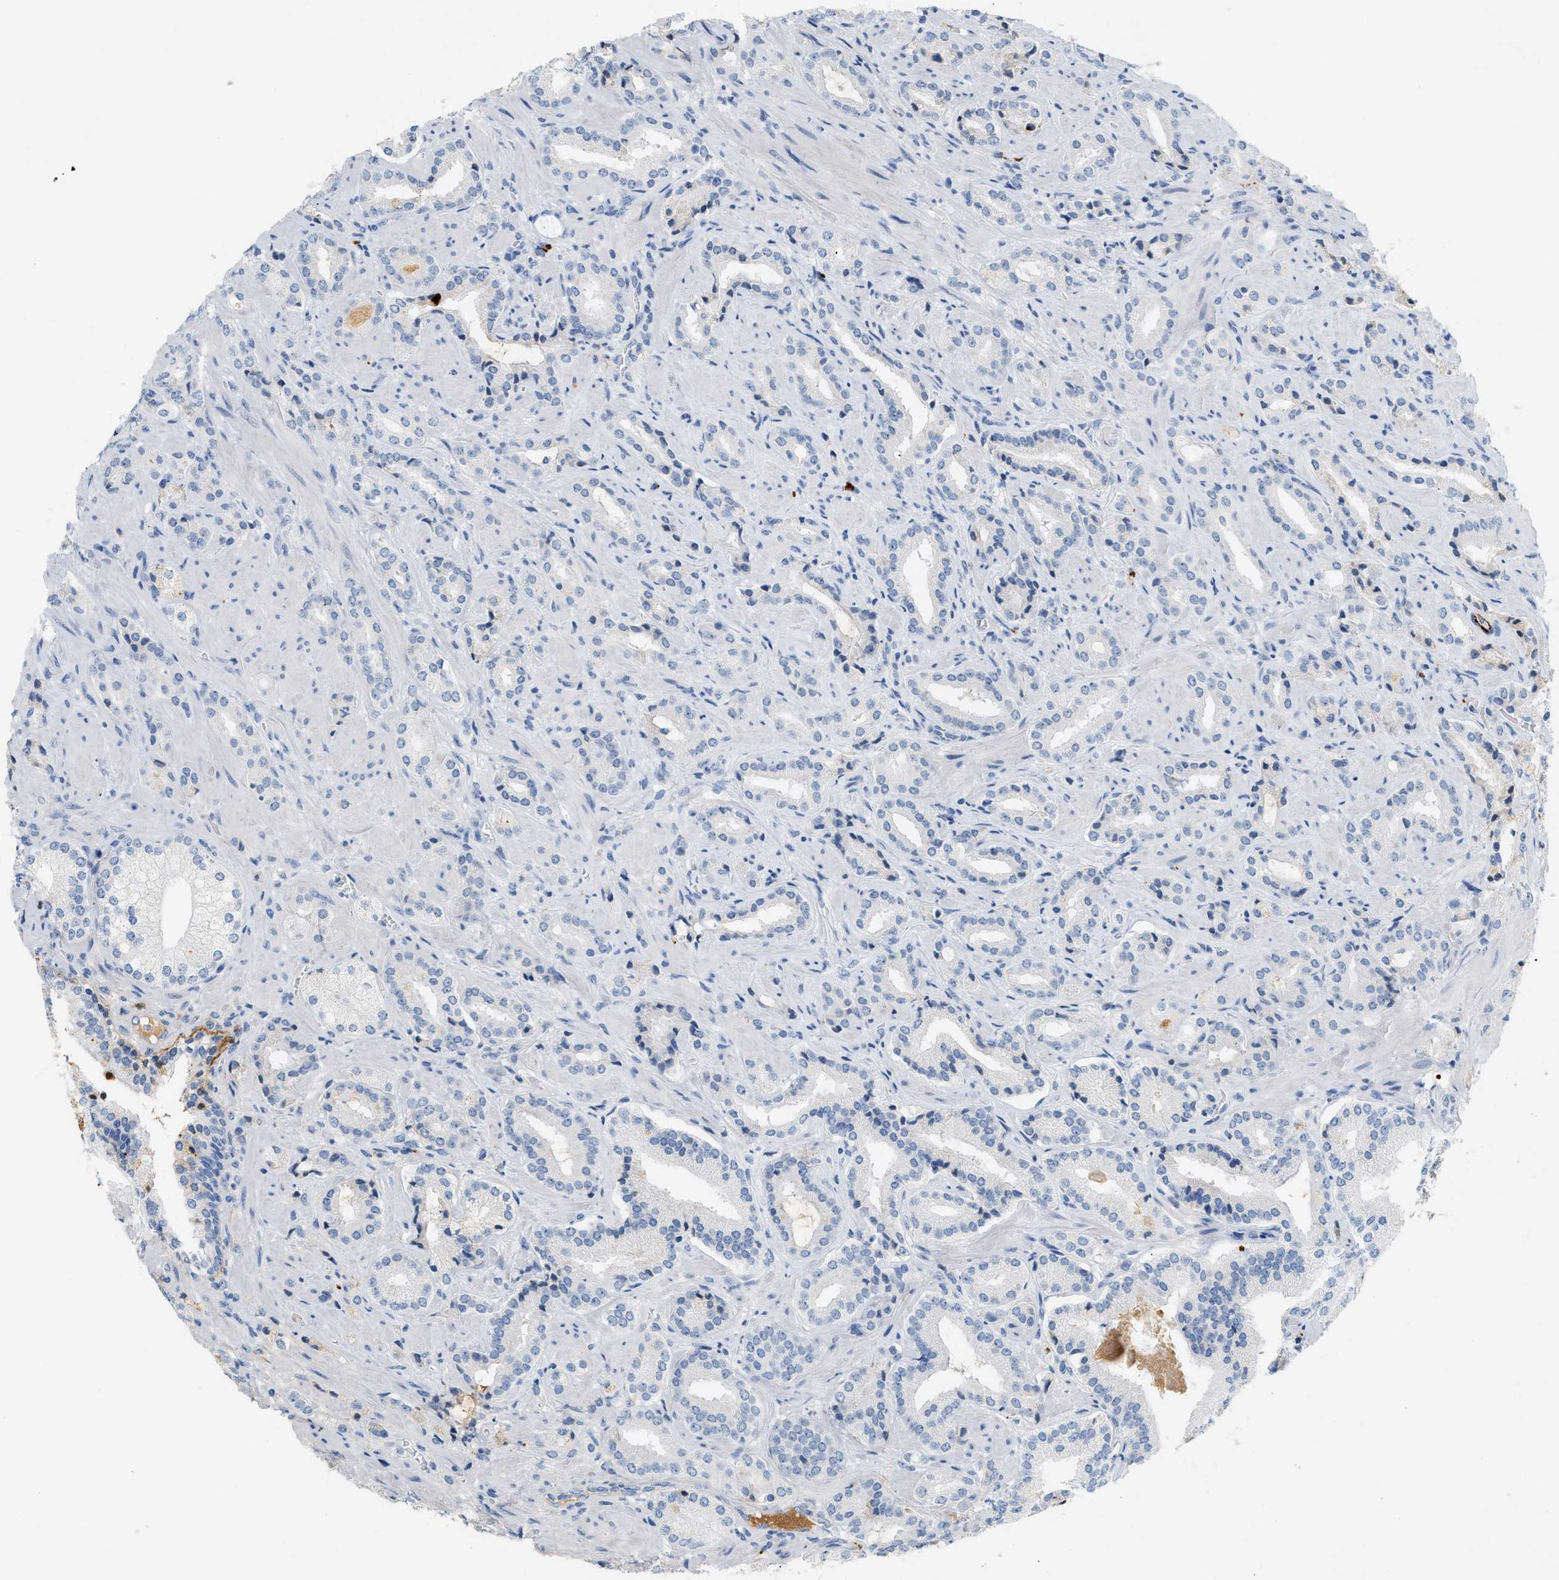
{"staining": {"intensity": "negative", "quantity": "none", "location": "none"}, "tissue": "prostate cancer", "cell_type": "Tumor cells", "image_type": "cancer", "snomed": [{"axis": "morphology", "description": "Adenocarcinoma, High grade"}, {"axis": "topography", "description": "Prostate"}], "caption": "This is a histopathology image of IHC staining of adenocarcinoma (high-grade) (prostate), which shows no staining in tumor cells. (IHC, brightfield microscopy, high magnification).", "gene": "CFH", "patient": {"sex": "male", "age": 64}}